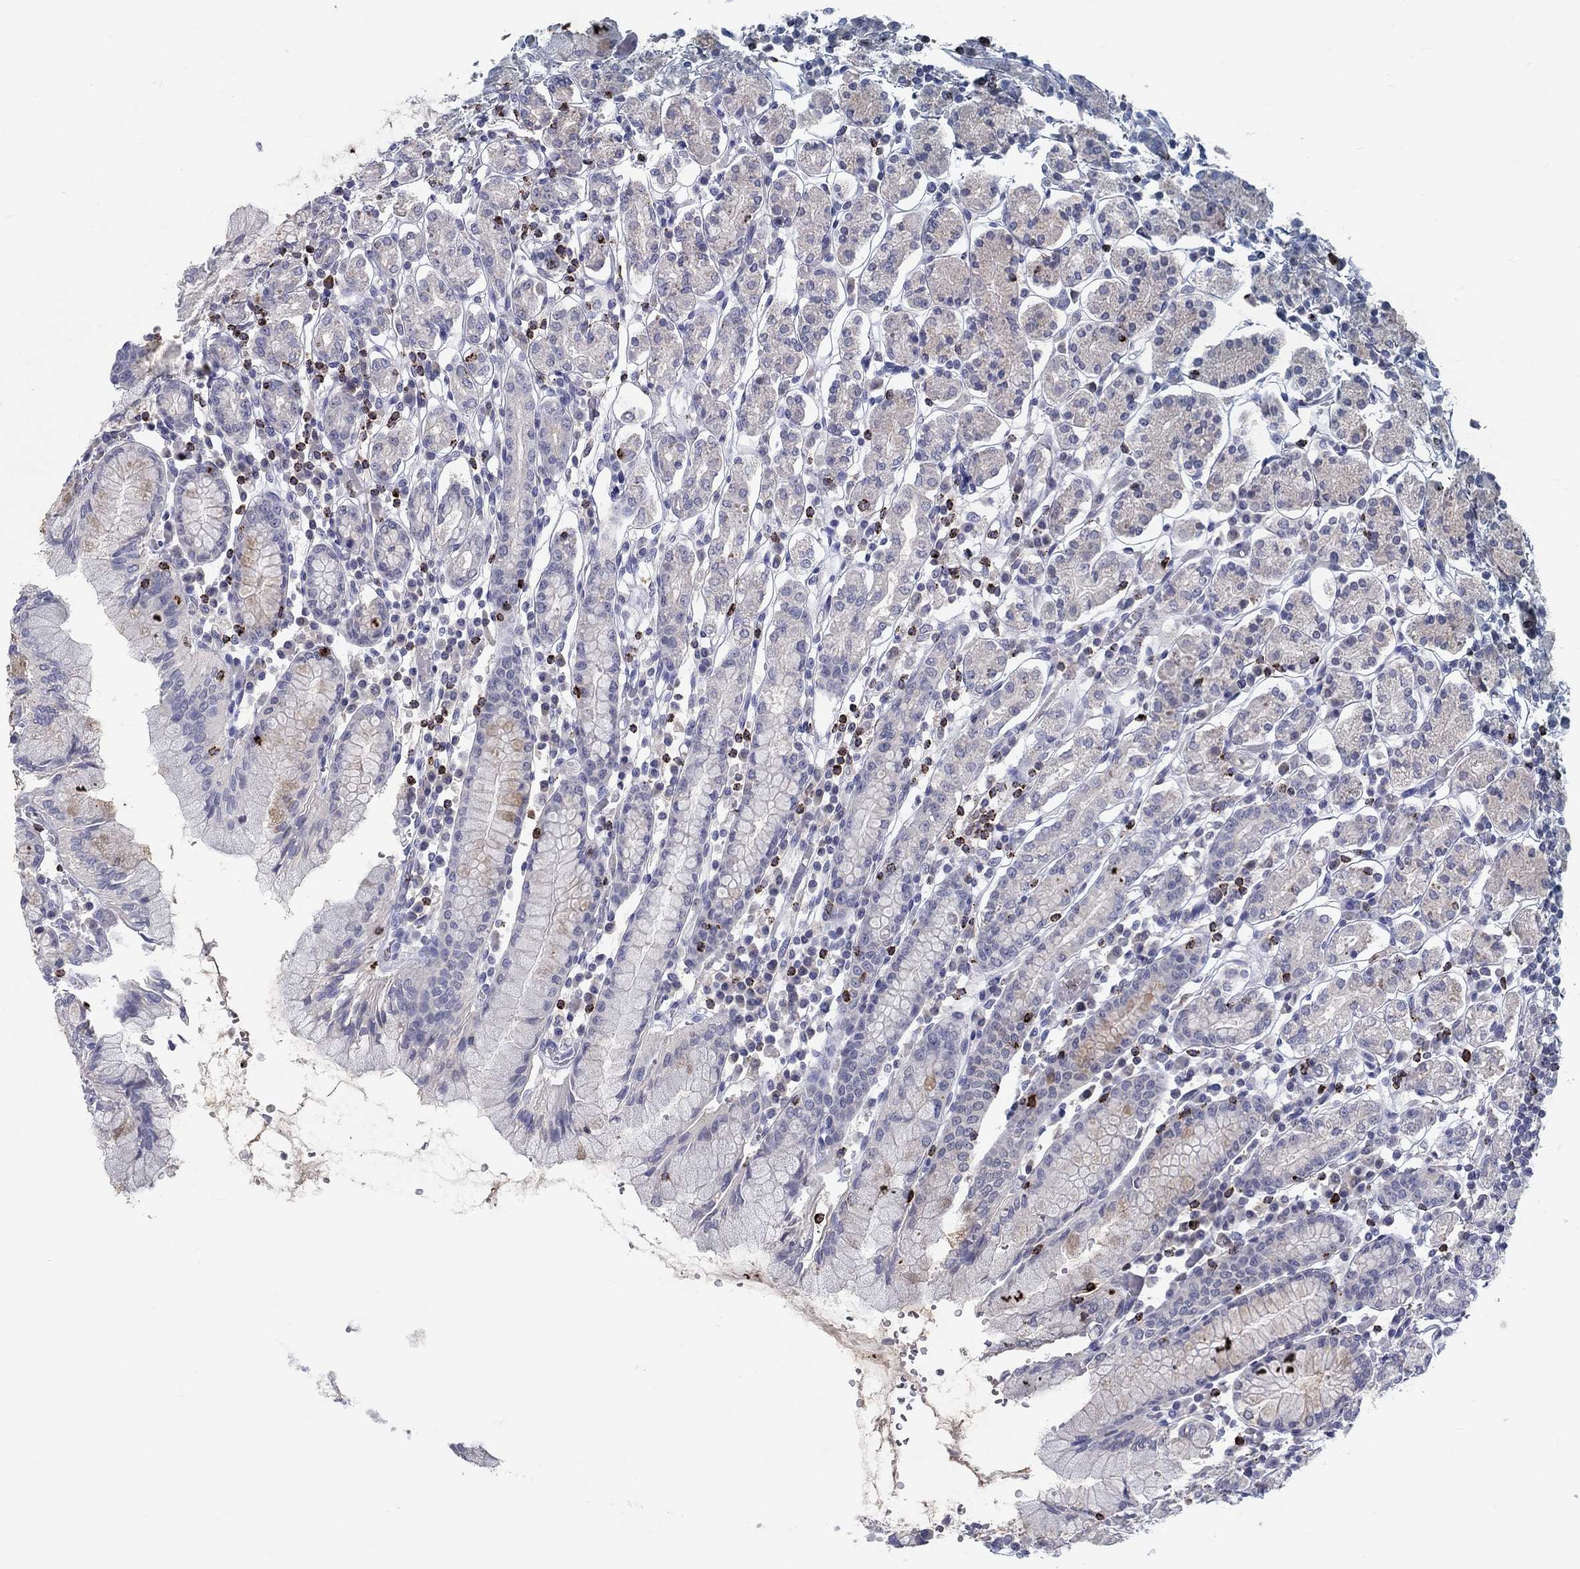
{"staining": {"intensity": "negative", "quantity": "none", "location": "none"}, "tissue": "stomach", "cell_type": "Glandular cells", "image_type": "normal", "snomed": [{"axis": "morphology", "description": "Normal tissue, NOS"}, {"axis": "topography", "description": "Stomach, upper"}, {"axis": "topography", "description": "Stomach"}], "caption": "This is an immunohistochemistry micrograph of unremarkable human stomach. There is no expression in glandular cells.", "gene": "GZMA", "patient": {"sex": "male", "age": 62}}